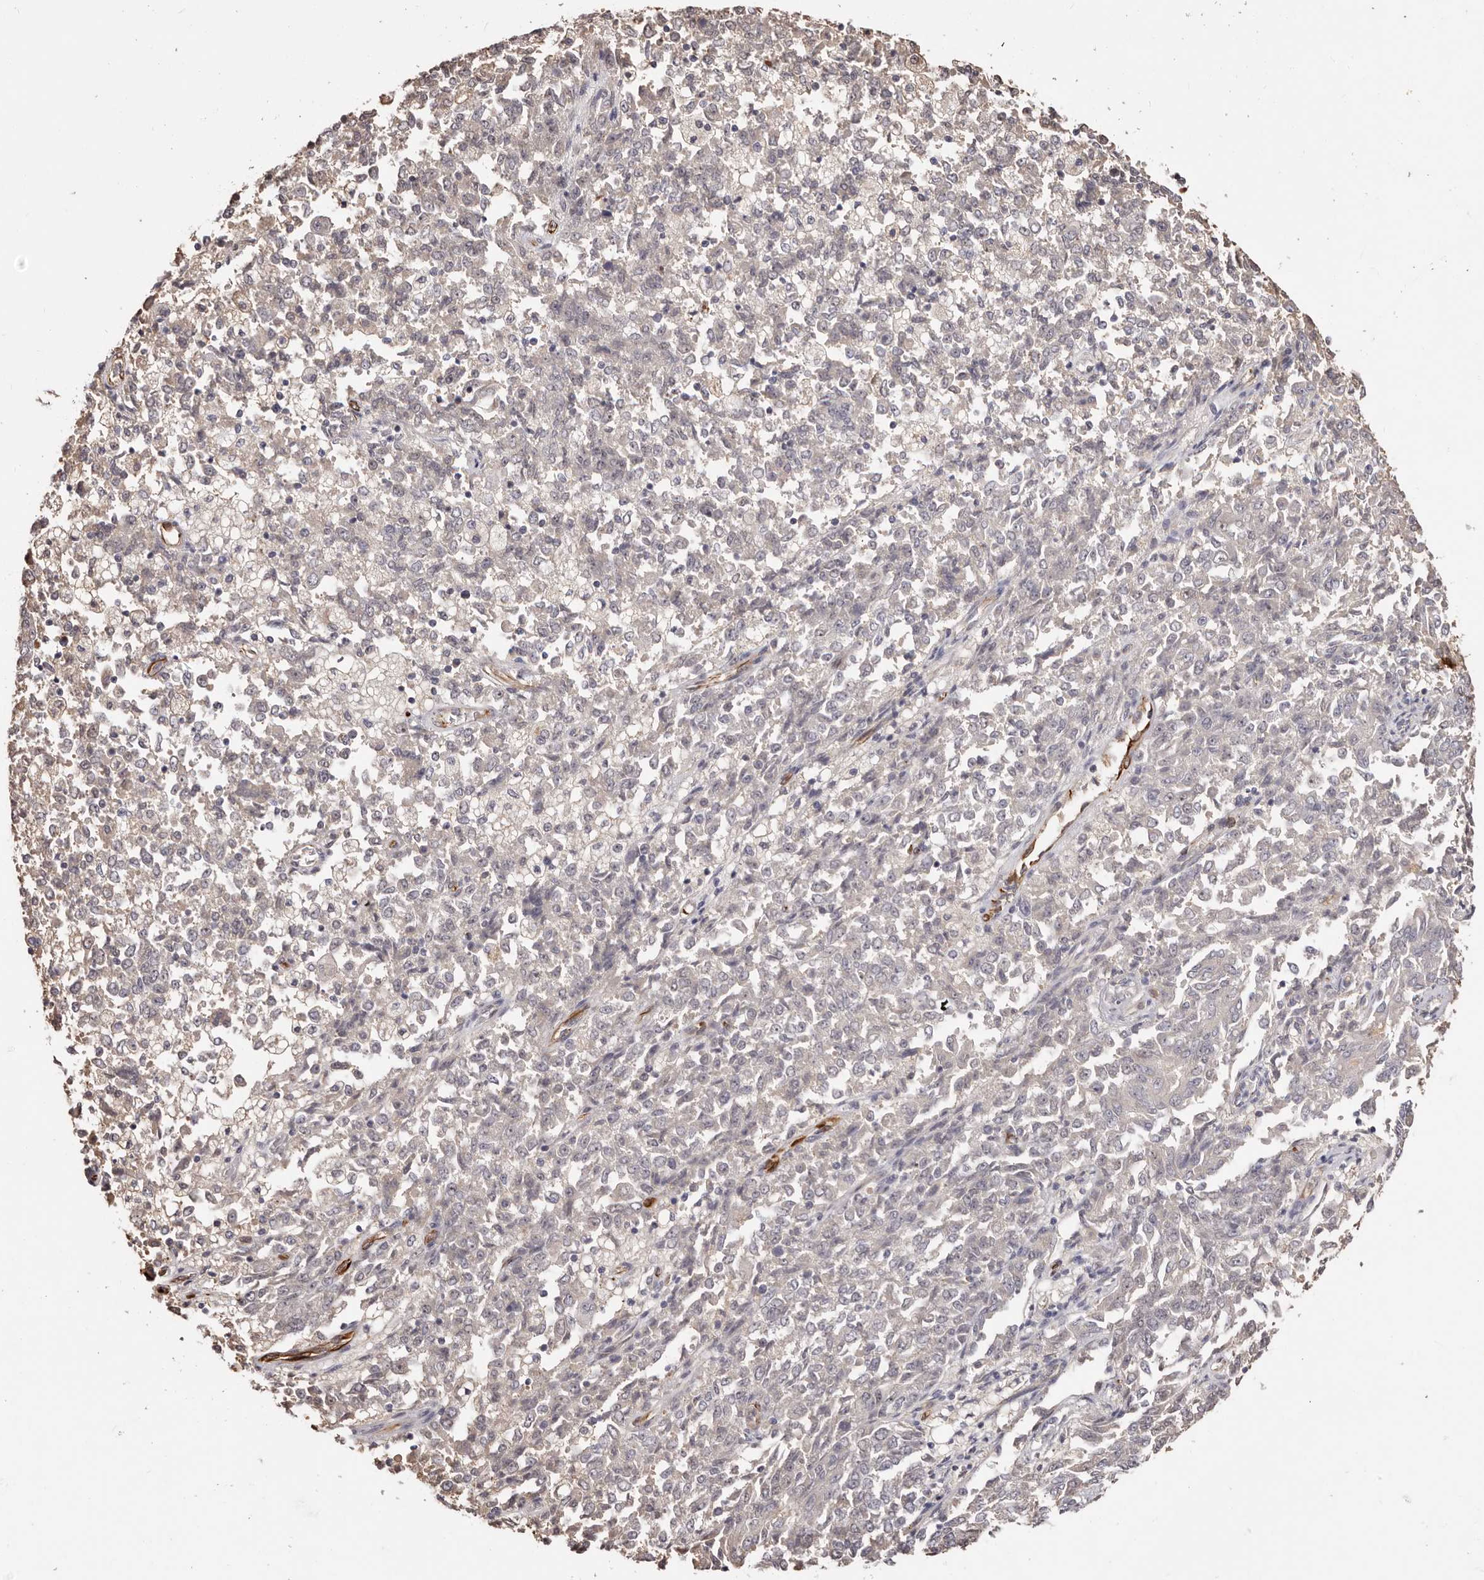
{"staining": {"intensity": "weak", "quantity": "25%-75%", "location": "cytoplasmic/membranous"}, "tissue": "endometrial cancer", "cell_type": "Tumor cells", "image_type": "cancer", "snomed": [{"axis": "morphology", "description": "Adenocarcinoma, NOS"}, {"axis": "topography", "description": "Endometrium"}], "caption": "Protein staining exhibits weak cytoplasmic/membranous positivity in about 25%-75% of tumor cells in endometrial adenocarcinoma. (DAB (3,3'-diaminobenzidine) IHC with brightfield microscopy, high magnification).", "gene": "ZNF557", "patient": {"sex": "female", "age": 80}}